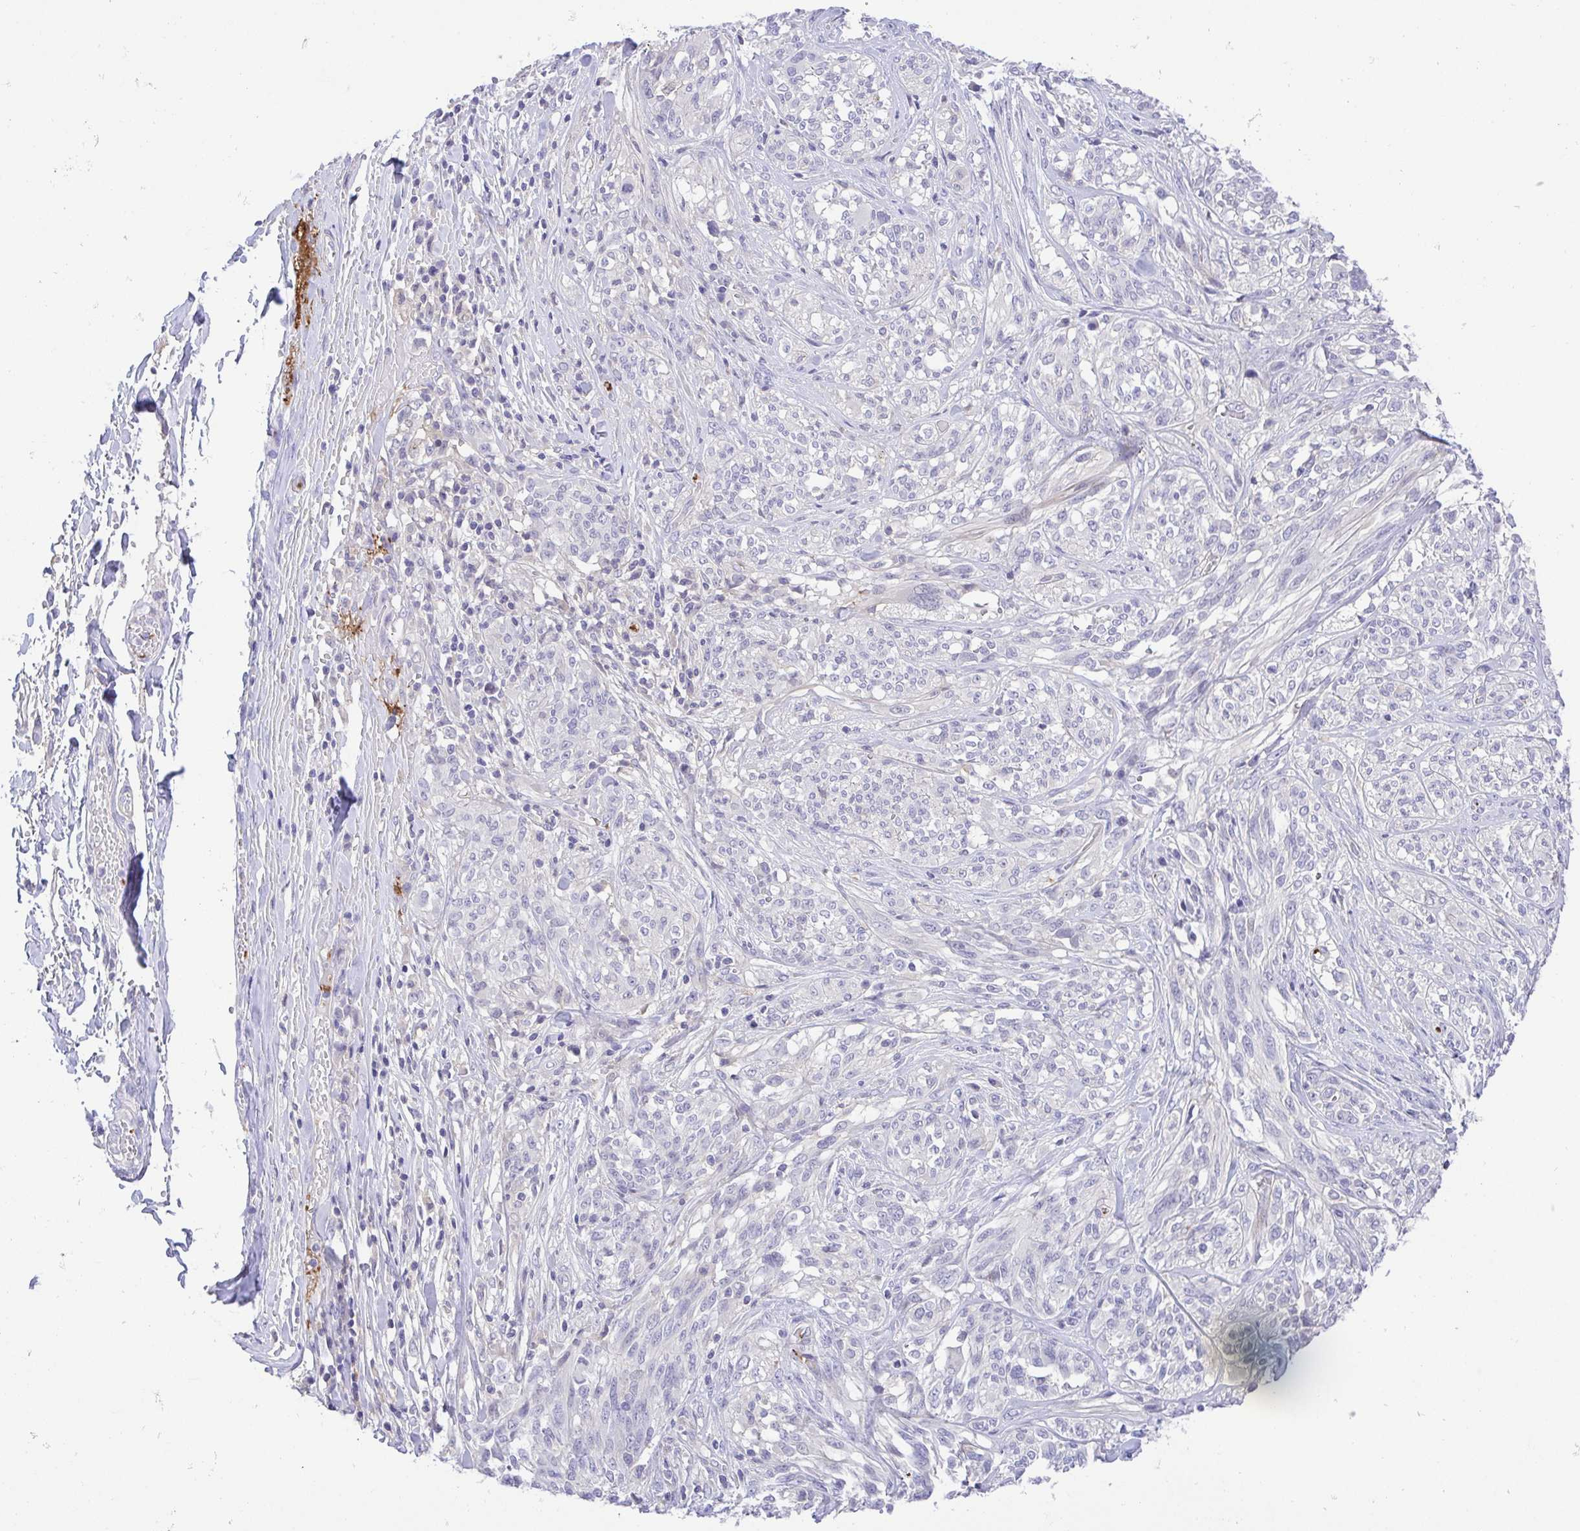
{"staining": {"intensity": "negative", "quantity": "none", "location": "none"}, "tissue": "melanoma", "cell_type": "Tumor cells", "image_type": "cancer", "snomed": [{"axis": "morphology", "description": "Malignant melanoma, NOS"}, {"axis": "topography", "description": "Skin"}], "caption": "Immunohistochemical staining of human malignant melanoma demonstrates no significant positivity in tumor cells.", "gene": "PRR14L", "patient": {"sex": "female", "age": 91}}